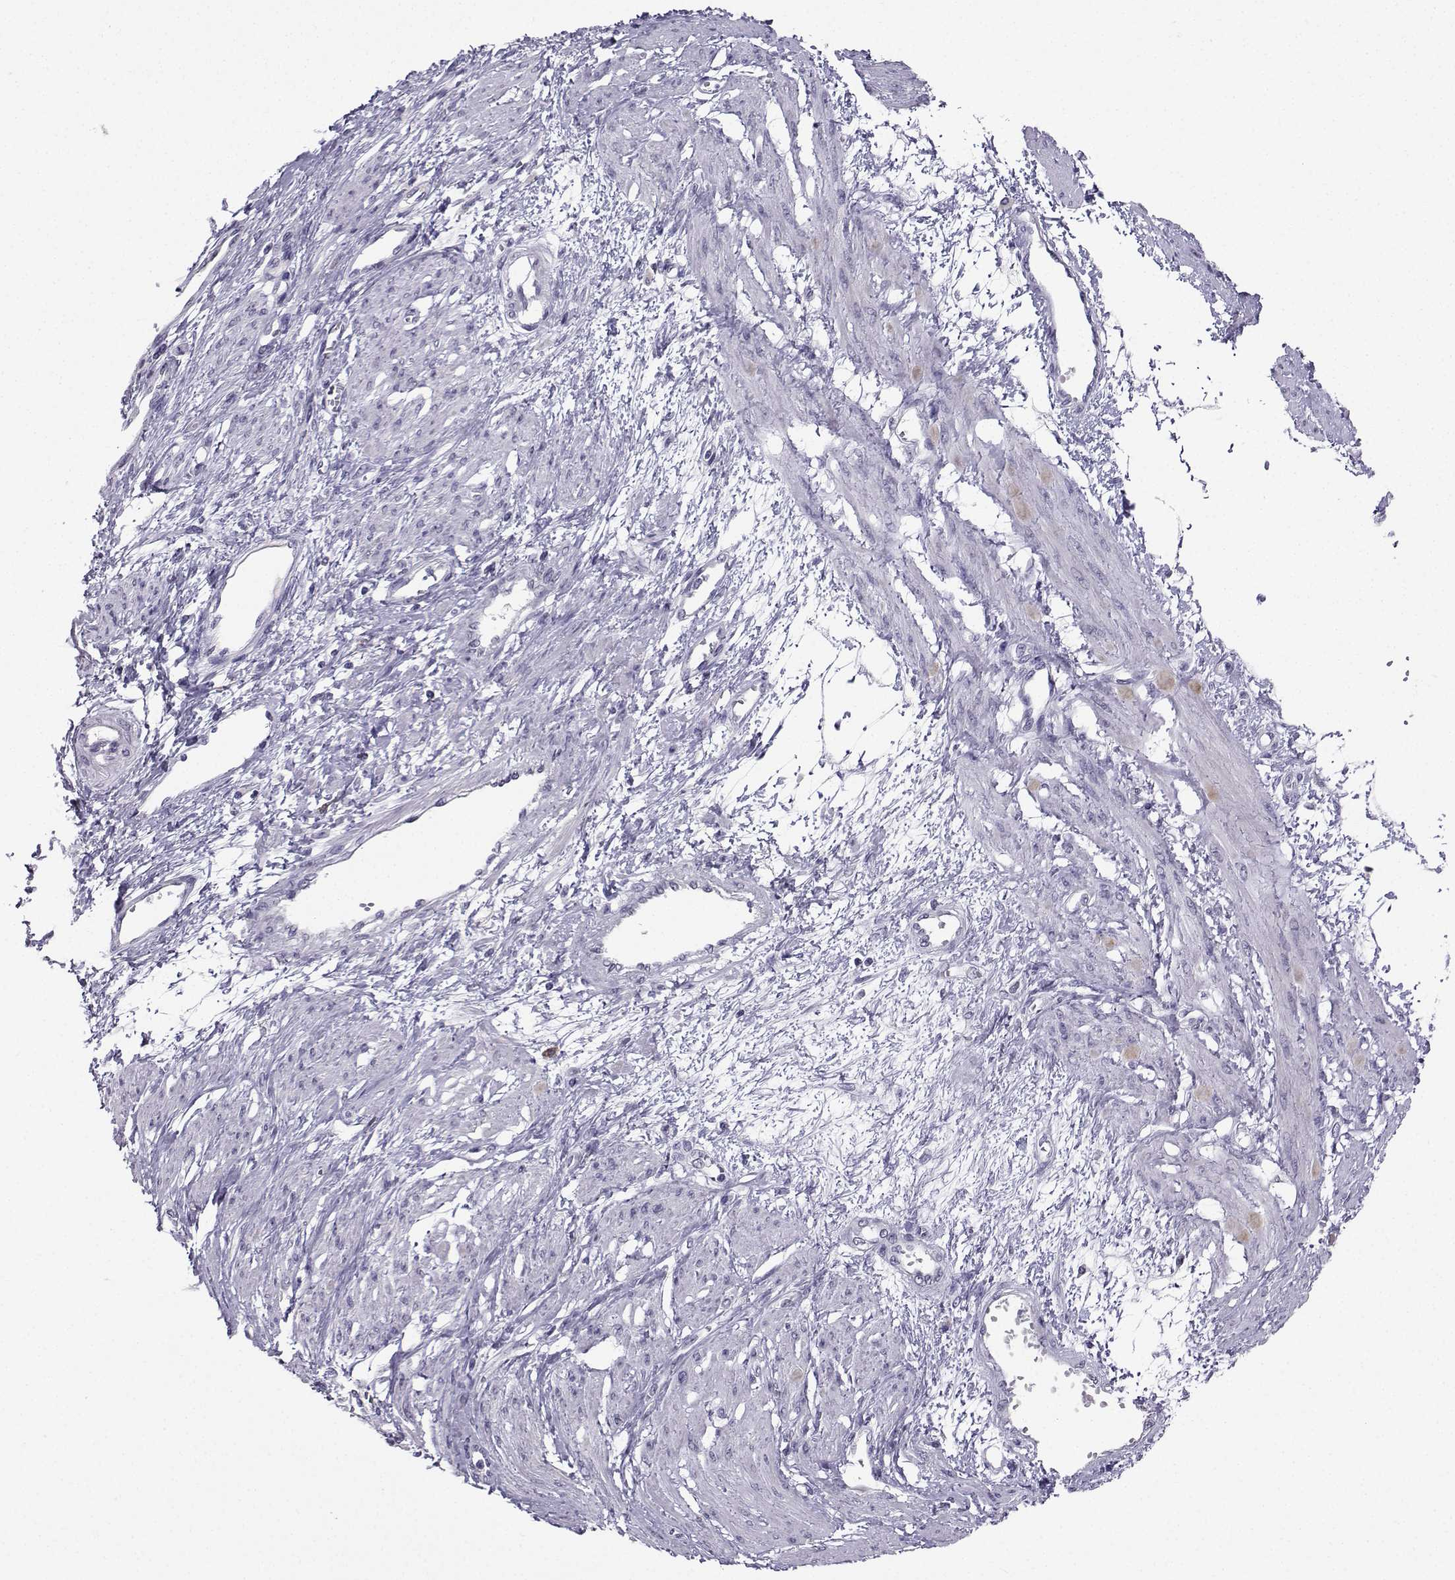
{"staining": {"intensity": "negative", "quantity": "none", "location": "none"}, "tissue": "smooth muscle", "cell_type": "Smooth muscle cells", "image_type": "normal", "snomed": [{"axis": "morphology", "description": "Normal tissue, NOS"}, {"axis": "topography", "description": "Smooth muscle"}, {"axis": "topography", "description": "Uterus"}], "caption": "Smooth muscle was stained to show a protein in brown. There is no significant positivity in smooth muscle cells.", "gene": "TBR1", "patient": {"sex": "female", "age": 39}}